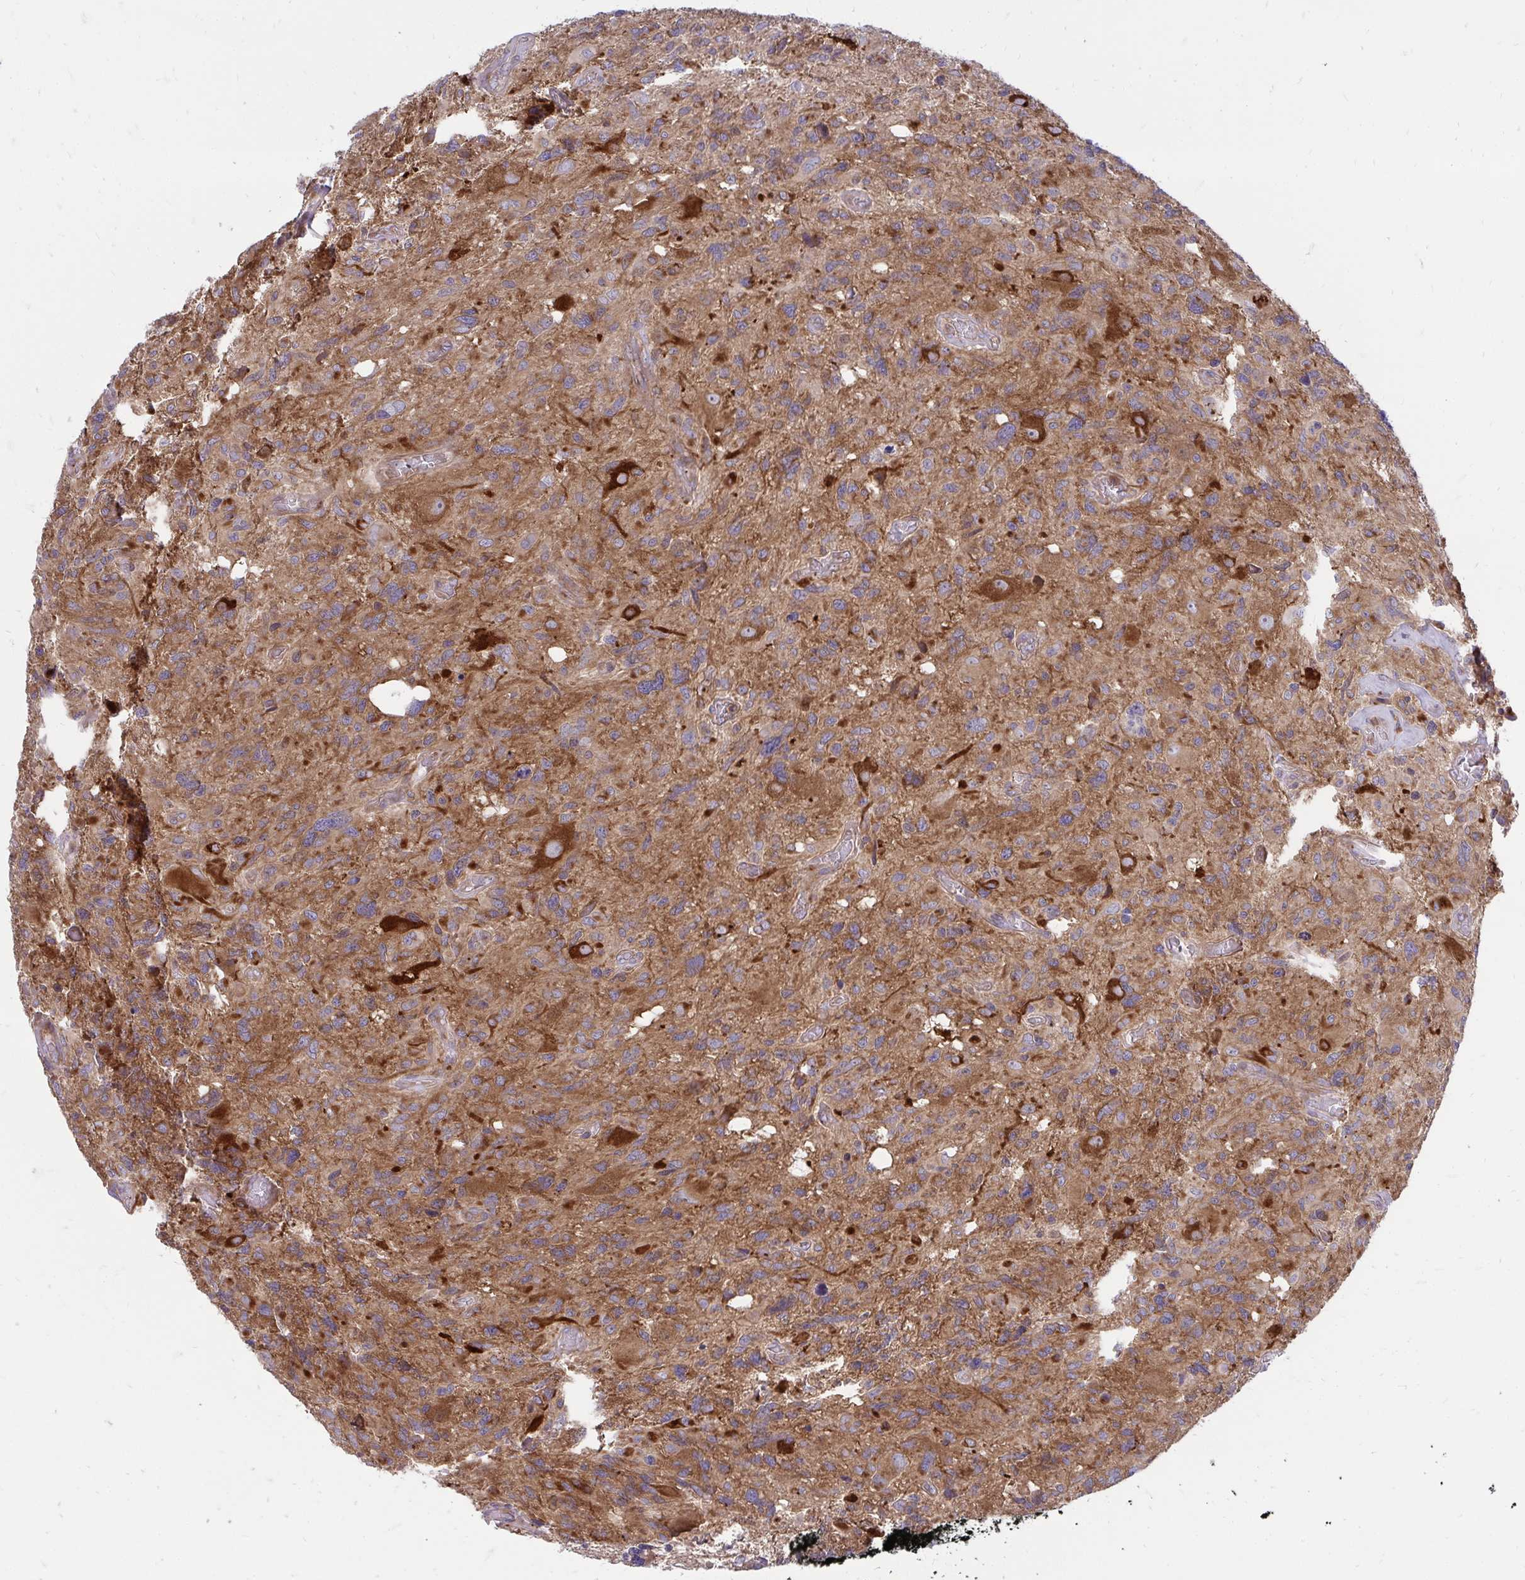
{"staining": {"intensity": "moderate", "quantity": ">75%", "location": "cytoplasmic/membranous"}, "tissue": "glioma", "cell_type": "Tumor cells", "image_type": "cancer", "snomed": [{"axis": "morphology", "description": "Glioma, malignant, High grade"}, {"axis": "topography", "description": "Brain"}], "caption": "The image exhibits a brown stain indicating the presence of a protein in the cytoplasmic/membranous of tumor cells in glioma.", "gene": "ASAP1", "patient": {"sex": "male", "age": 49}}